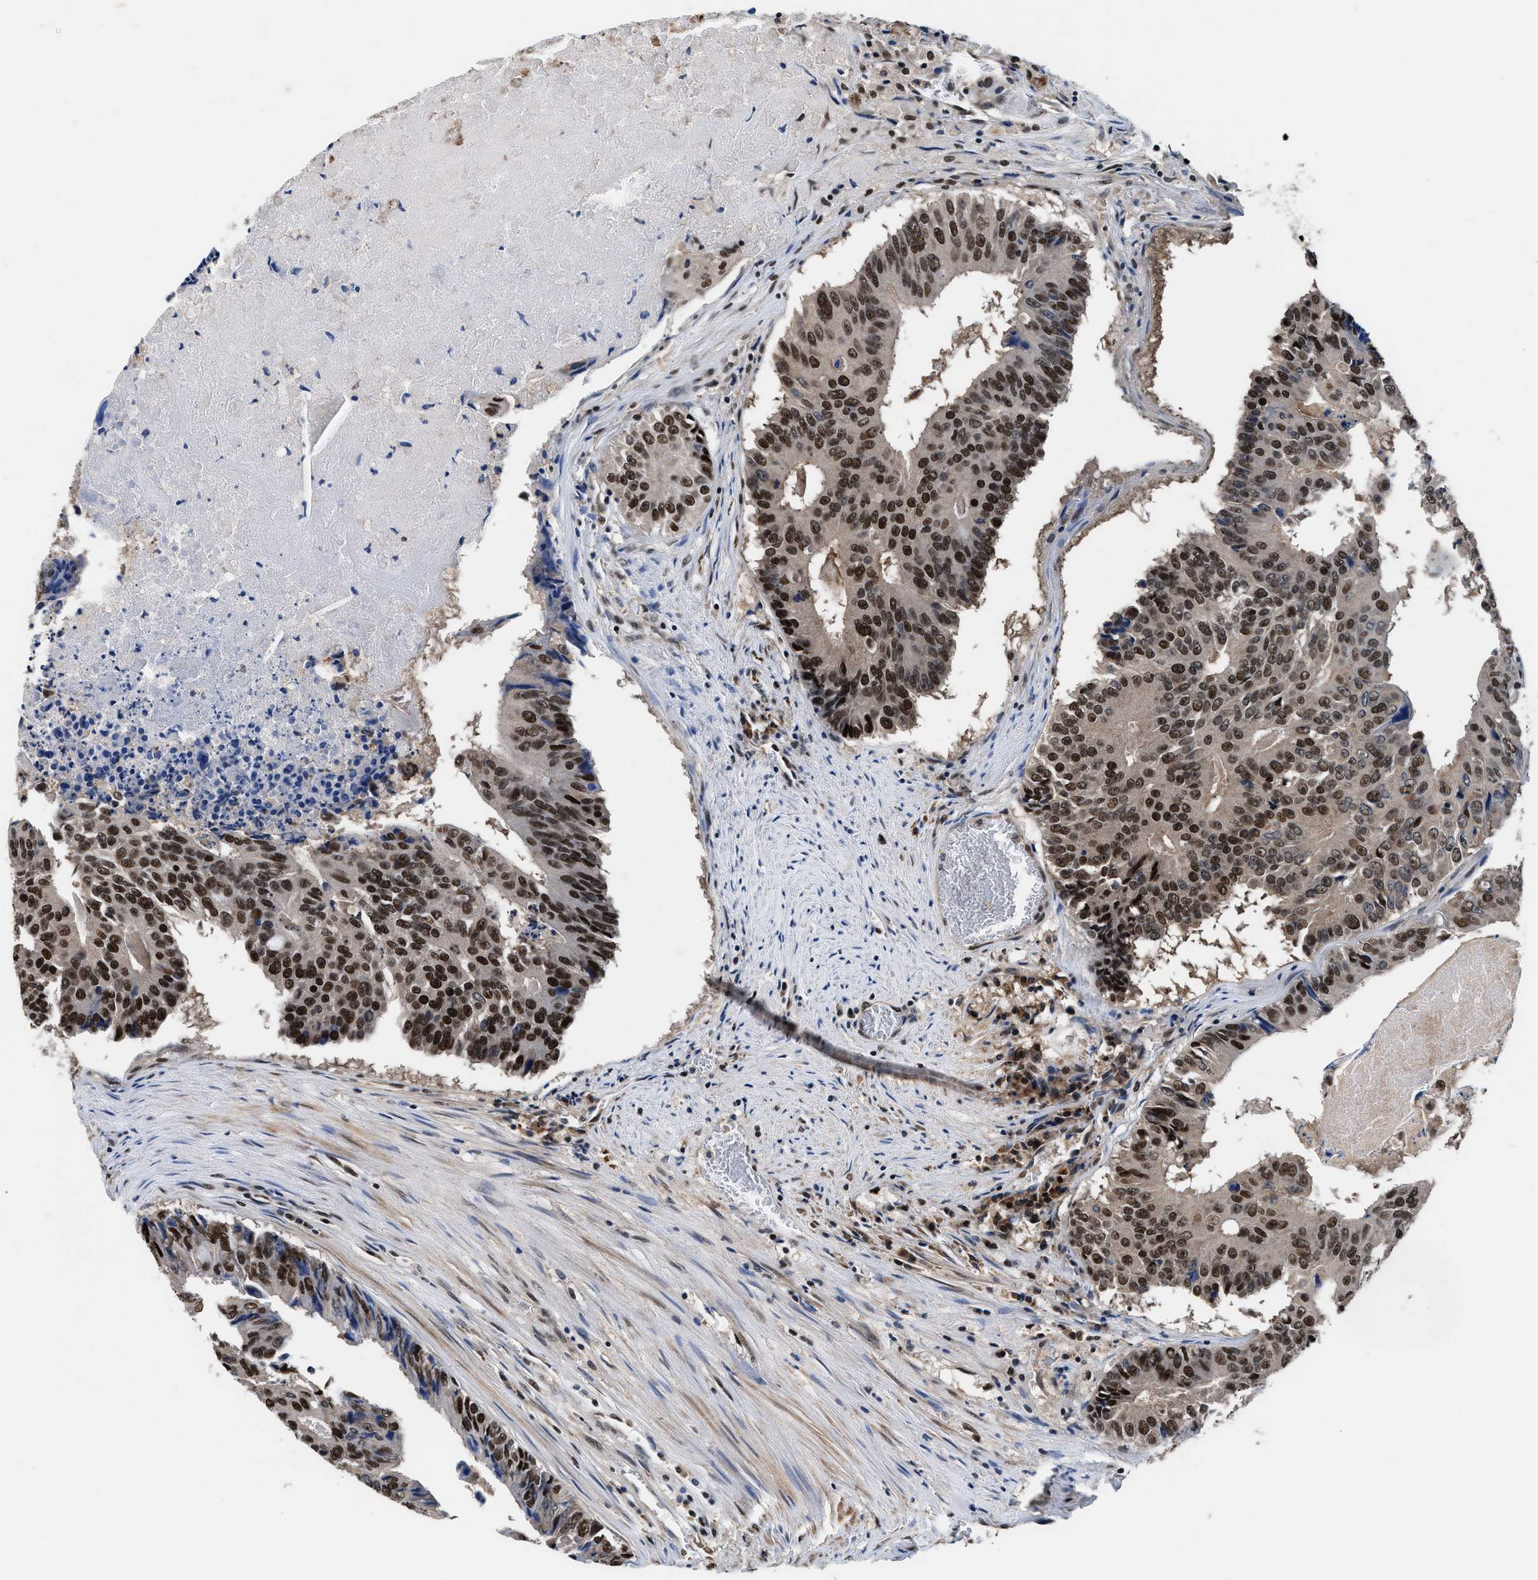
{"staining": {"intensity": "strong", "quantity": ">75%", "location": "nuclear"}, "tissue": "colorectal cancer", "cell_type": "Tumor cells", "image_type": "cancer", "snomed": [{"axis": "morphology", "description": "Adenocarcinoma, NOS"}, {"axis": "topography", "description": "Colon"}], "caption": "Strong nuclear staining is seen in approximately >75% of tumor cells in colorectal cancer (adenocarcinoma). Using DAB (3,3'-diaminobenzidine) (brown) and hematoxylin (blue) stains, captured at high magnification using brightfield microscopy.", "gene": "USP16", "patient": {"sex": "male", "age": 87}}